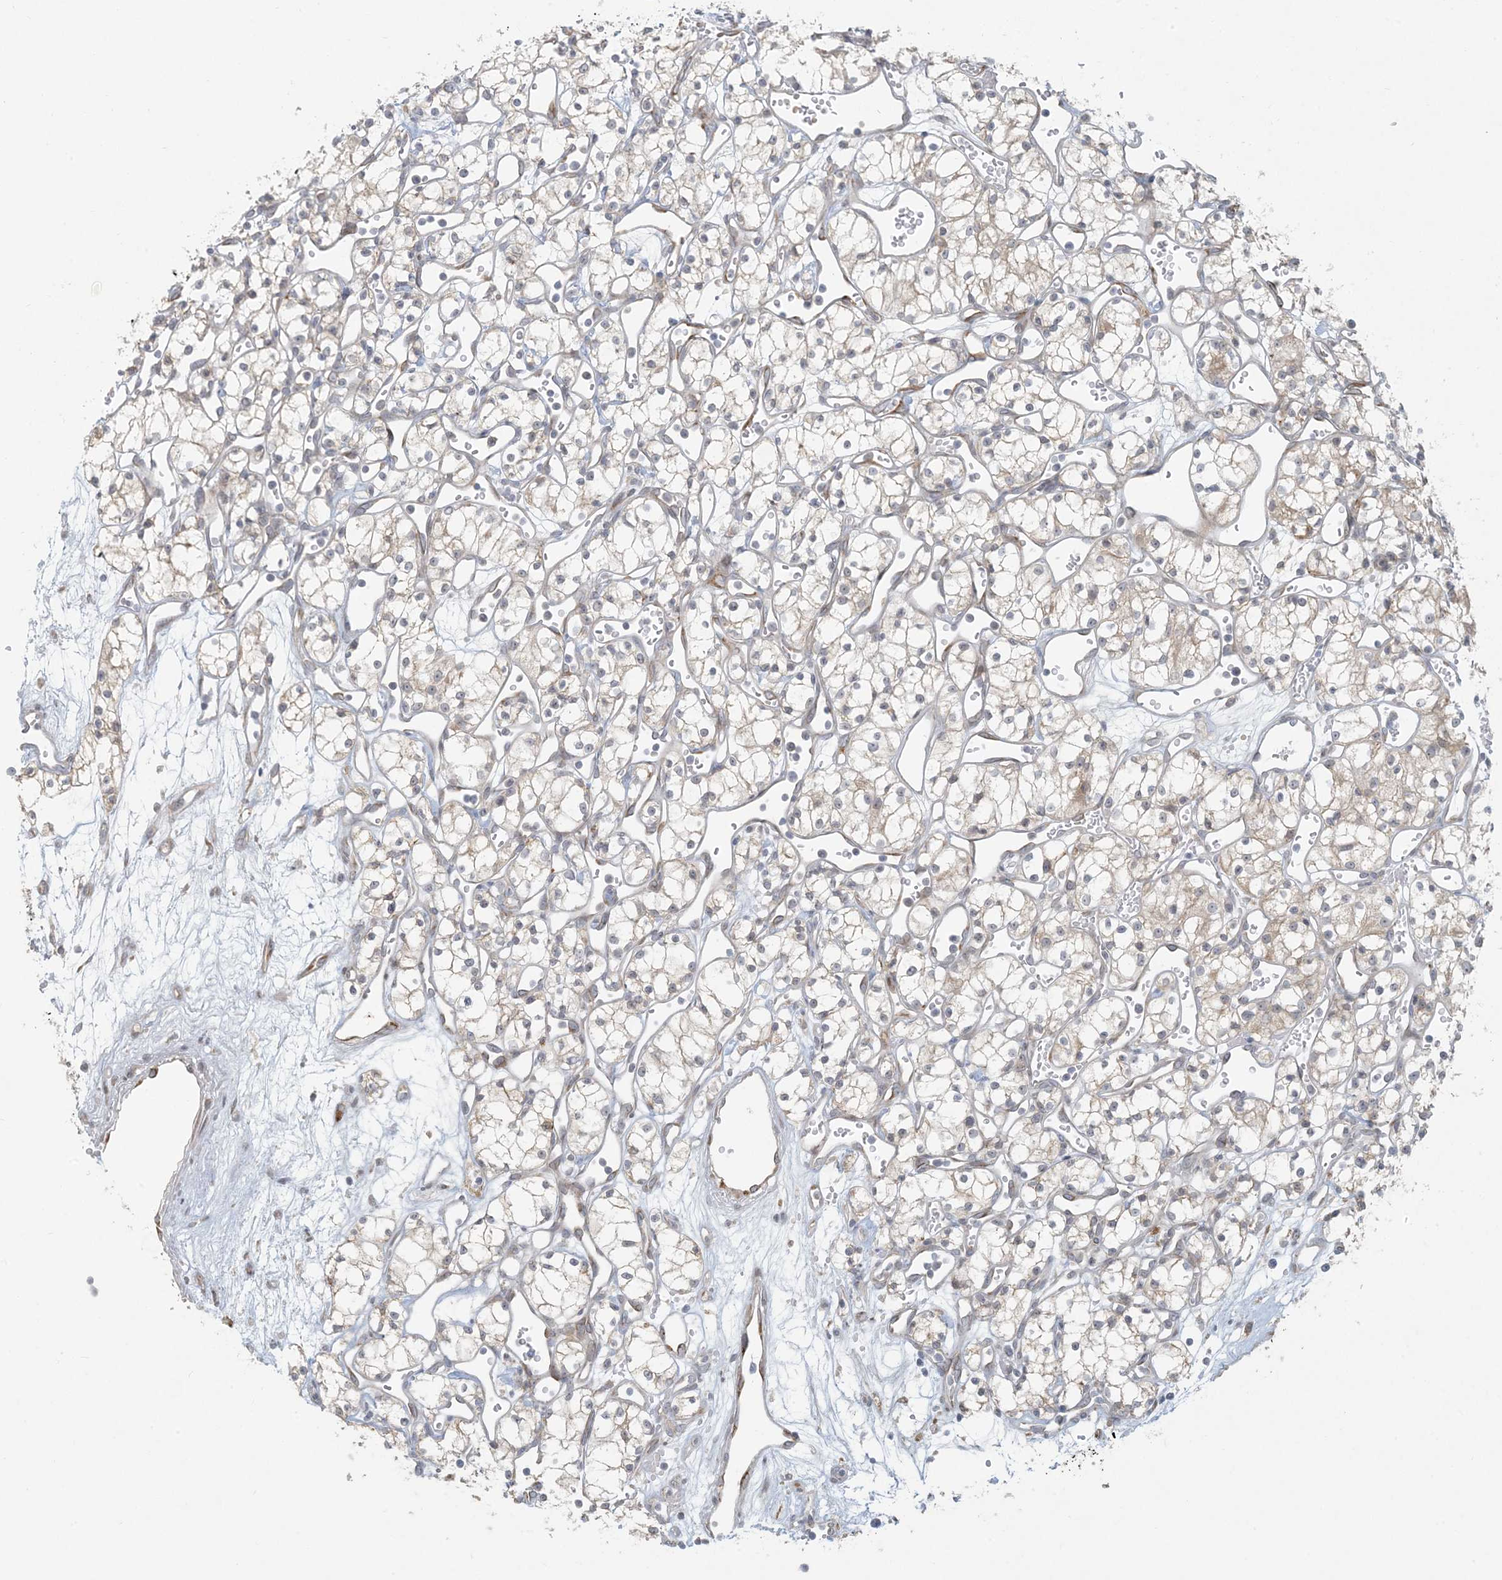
{"staining": {"intensity": "weak", "quantity": "<25%", "location": "cytoplasmic/membranous"}, "tissue": "renal cancer", "cell_type": "Tumor cells", "image_type": "cancer", "snomed": [{"axis": "morphology", "description": "Adenocarcinoma, NOS"}, {"axis": "topography", "description": "Kidney"}], "caption": "Photomicrograph shows no protein staining in tumor cells of renal adenocarcinoma tissue. (DAB (3,3'-diaminobenzidine) immunohistochemistry (IHC) visualized using brightfield microscopy, high magnification).", "gene": "HACL1", "patient": {"sex": "male", "age": 59}}